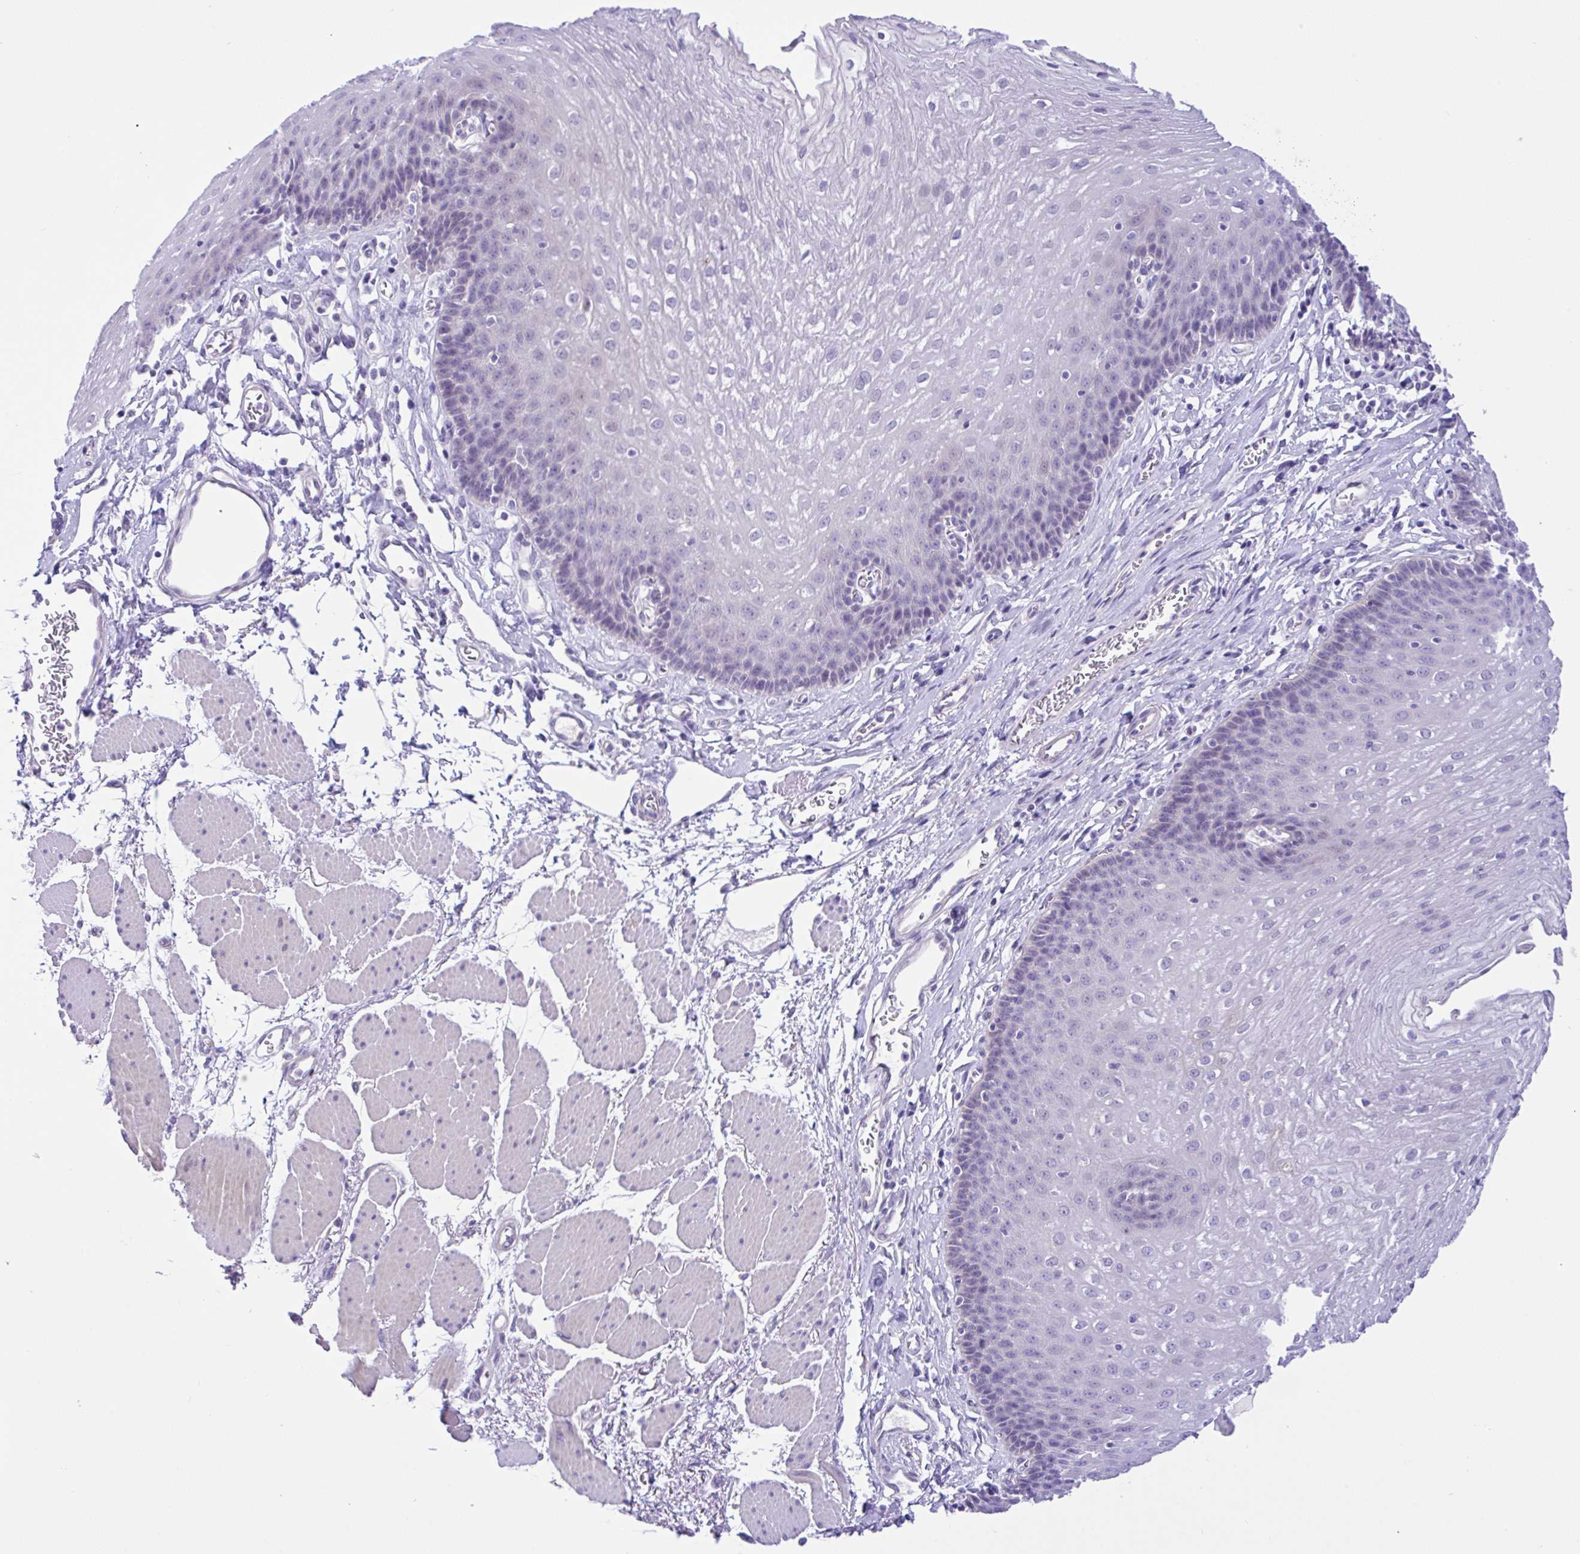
{"staining": {"intensity": "negative", "quantity": "none", "location": "none"}, "tissue": "esophagus", "cell_type": "Squamous epithelial cells", "image_type": "normal", "snomed": [{"axis": "morphology", "description": "Normal tissue, NOS"}, {"axis": "topography", "description": "Esophagus"}], "caption": "An immunohistochemistry histopathology image of normal esophagus is shown. There is no staining in squamous epithelial cells of esophagus.", "gene": "ANO4", "patient": {"sex": "female", "age": 81}}